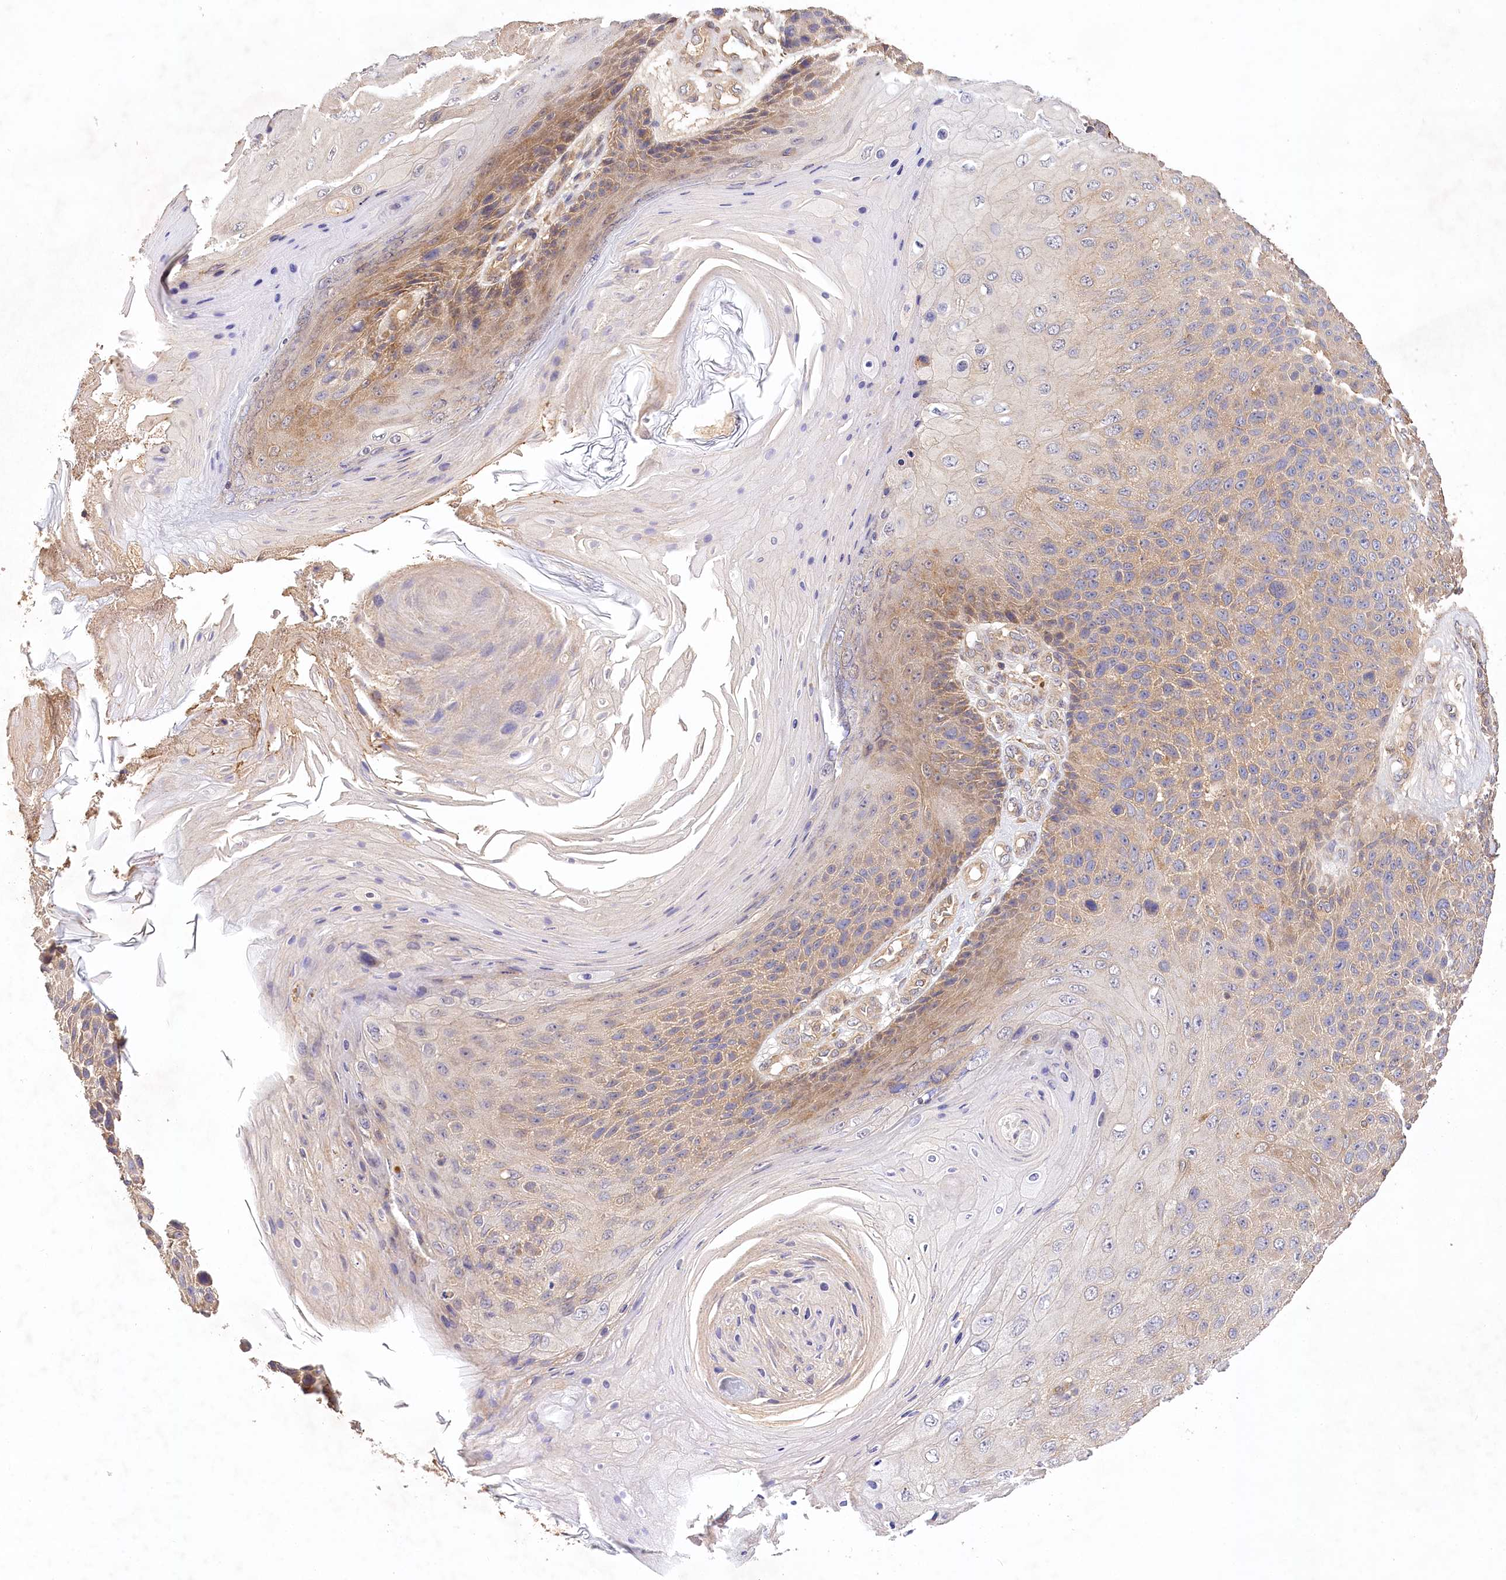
{"staining": {"intensity": "weak", "quantity": ">75%", "location": "cytoplasmic/membranous"}, "tissue": "skin cancer", "cell_type": "Tumor cells", "image_type": "cancer", "snomed": [{"axis": "morphology", "description": "Squamous cell carcinoma, NOS"}, {"axis": "topography", "description": "Skin"}], "caption": "A high-resolution micrograph shows immunohistochemistry (IHC) staining of skin squamous cell carcinoma, which reveals weak cytoplasmic/membranous positivity in approximately >75% of tumor cells. The staining is performed using DAB (3,3'-diaminobenzidine) brown chromogen to label protein expression. The nuclei are counter-stained blue using hematoxylin.", "gene": "LSS", "patient": {"sex": "female", "age": 88}}